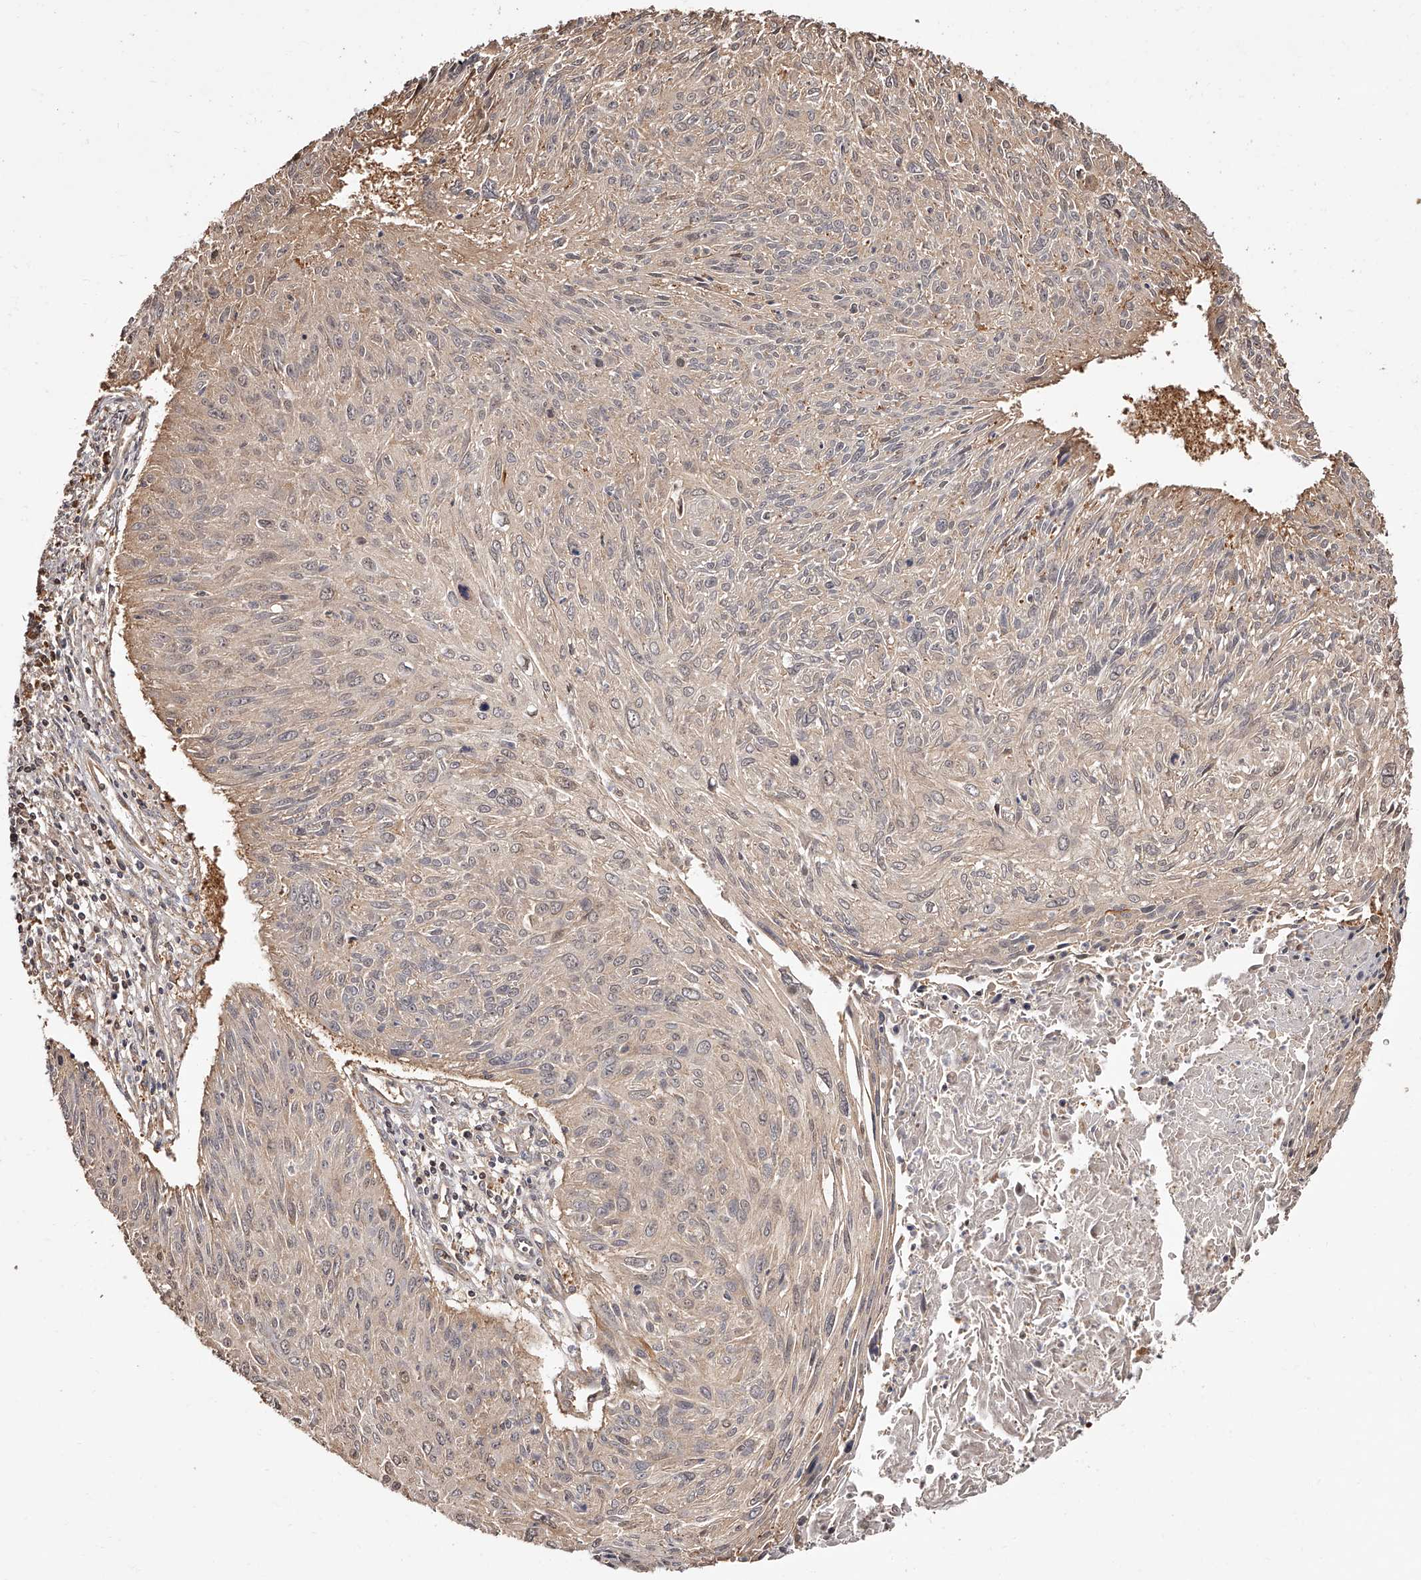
{"staining": {"intensity": "weak", "quantity": ">75%", "location": "cytoplasmic/membranous"}, "tissue": "cervical cancer", "cell_type": "Tumor cells", "image_type": "cancer", "snomed": [{"axis": "morphology", "description": "Squamous cell carcinoma, NOS"}, {"axis": "topography", "description": "Cervix"}], "caption": "Immunohistochemical staining of human squamous cell carcinoma (cervical) exhibits low levels of weak cytoplasmic/membranous expression in about >75% of tumor cells. The staining was performed using DAB to visualize the protein expression in brown, while the nuclei were stained in blue with hematoxylin (Magnification: 20x).", "gene": "ZNF582", "patient": {"sex": "female", "age": 51}}